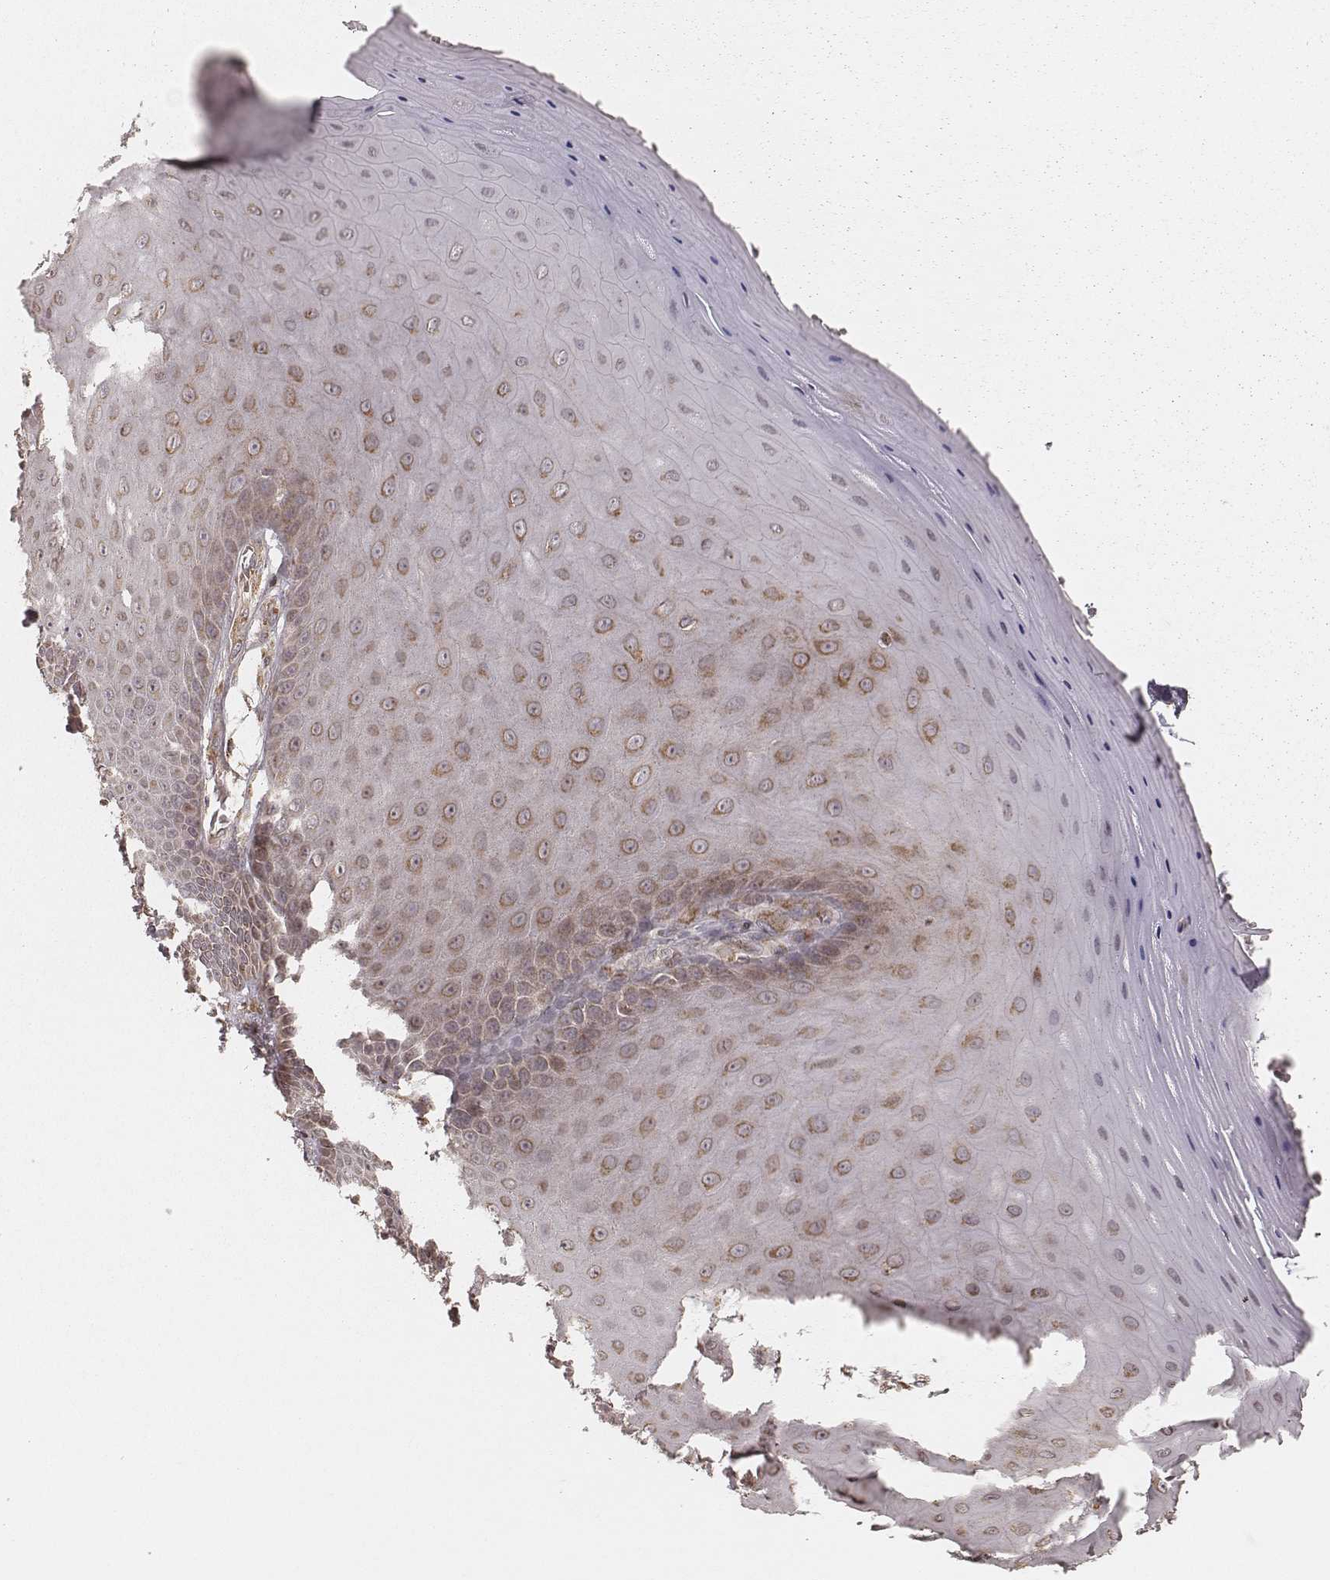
{"staining": {"intensity": "moderate", "quantity": ">75%", "location": "cytoplasmic/membranous"}, "tissue": "vagina", "cell_type": "Squamous epithelial cells", "image_type": "normal", "snomed": [{"axis": "morphology", "description": "Normal tissue, NOS"}, {"axis": "topography", "description": "Vagina"}], "caption": "Vagina stained with DAB (3,3'-diaminobenzidine) IHC shows medium levels of moderate cytoplasmic/membranous expression in approximately >75% of squamous epithelial cells. Ihc stains the protein in brown and the nuclei are stained blue.", "gene": "MYO19", "patient": {"sex": "female", "age": 83}}